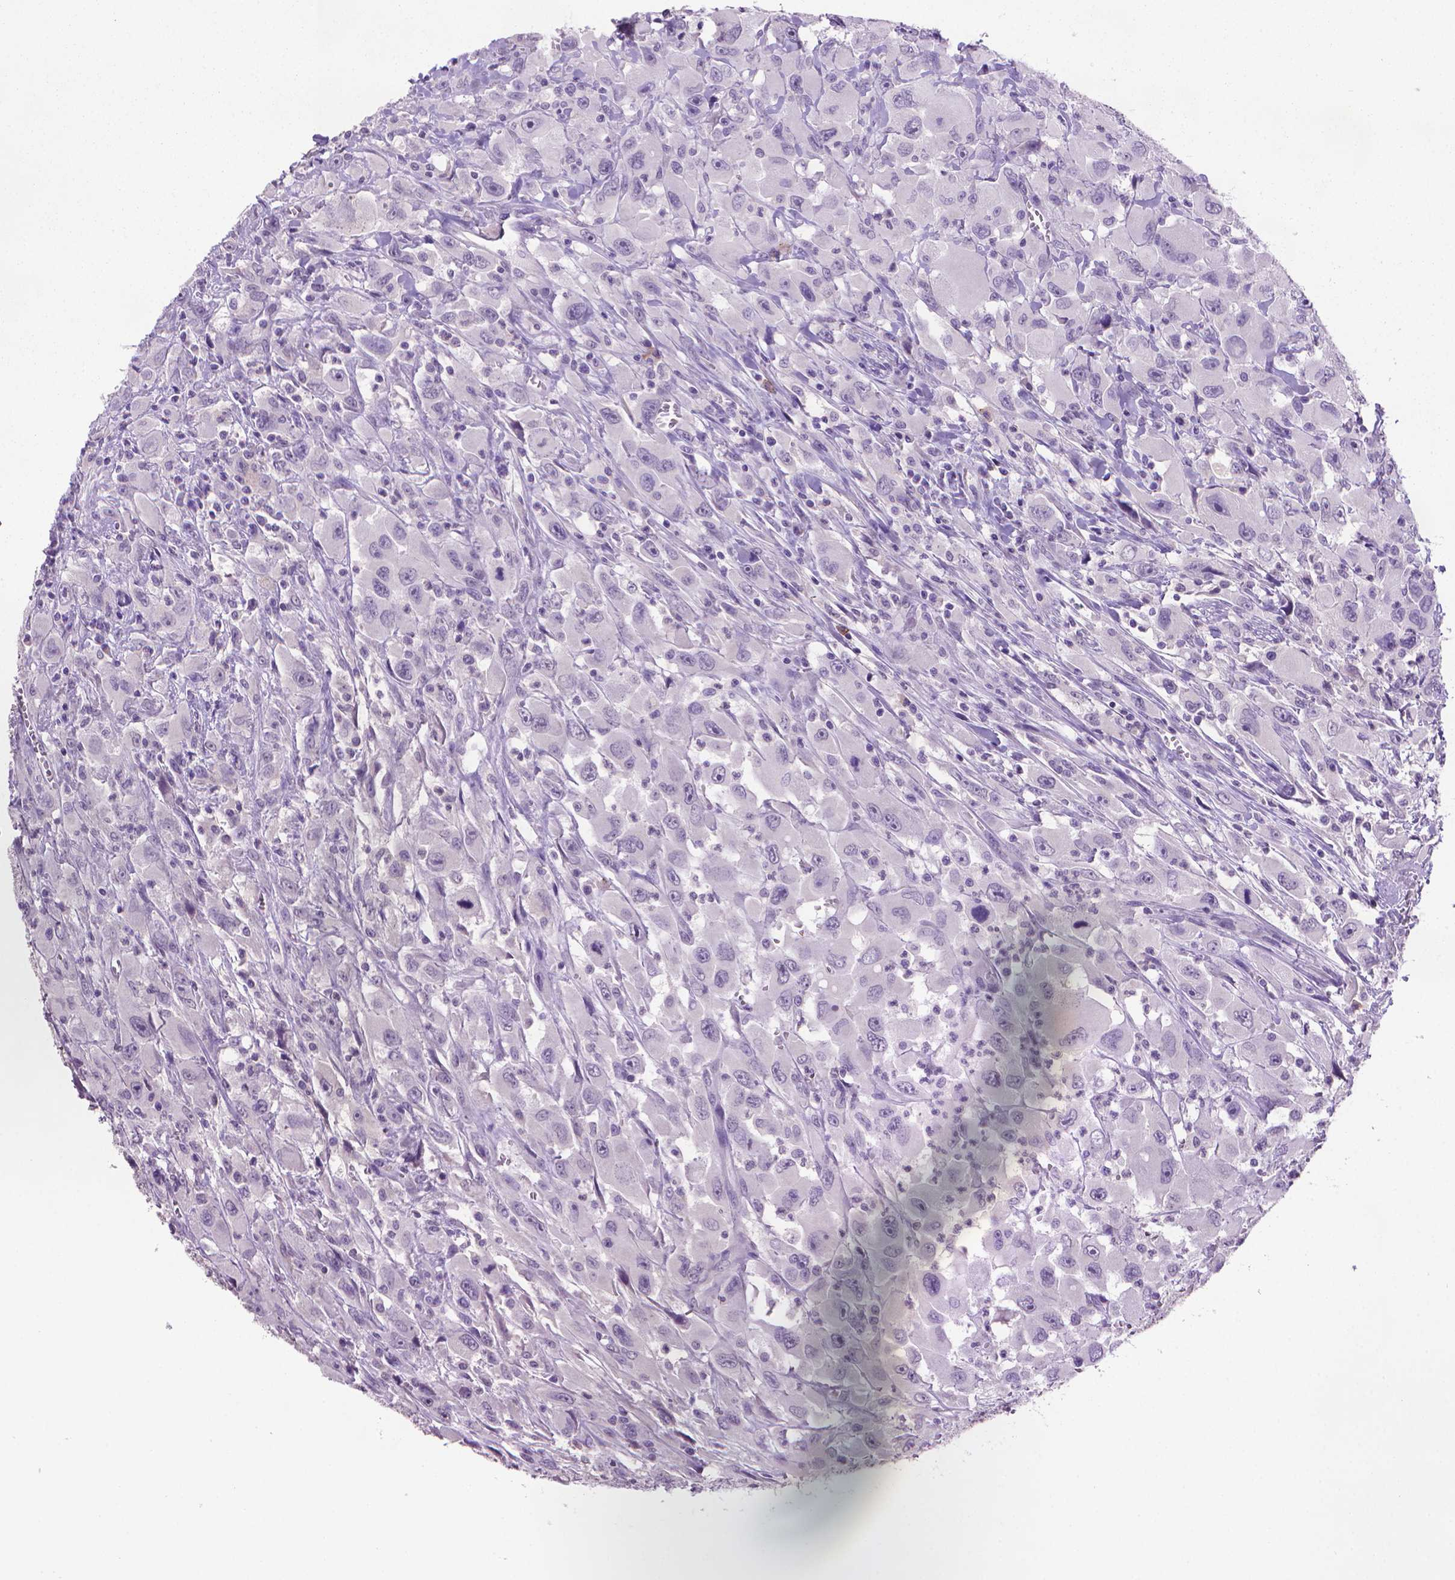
{"staining": {"intensity": "negative", "quantity": "none", "location": "none"}, "tissue": "head and neck cancer", "cell_type": "Tumor cells", "image_type": "cancer", "snomed": [{"axis": "morphology", "description": "Squamous cell carcinoma, NOS"}, {"axis": "morphology", "description": "Squamous cell carcinoma, metastatic, NOS"}, {"axis": "topography", "description": "Oral tissue"}, {"axis": "topography", "description": "Head-Neck"}], "caption": "Immunohistochemistry of human head and neck cancer (metastatic squamous cell carcinoma) shows no expression in tumor cells. (DAB (3,3'-diaminobenzidine) immunohistochemistry (IHC), high magnification).", "gene": "MUC1", "patient": {"sex": "female", "age": 85}}